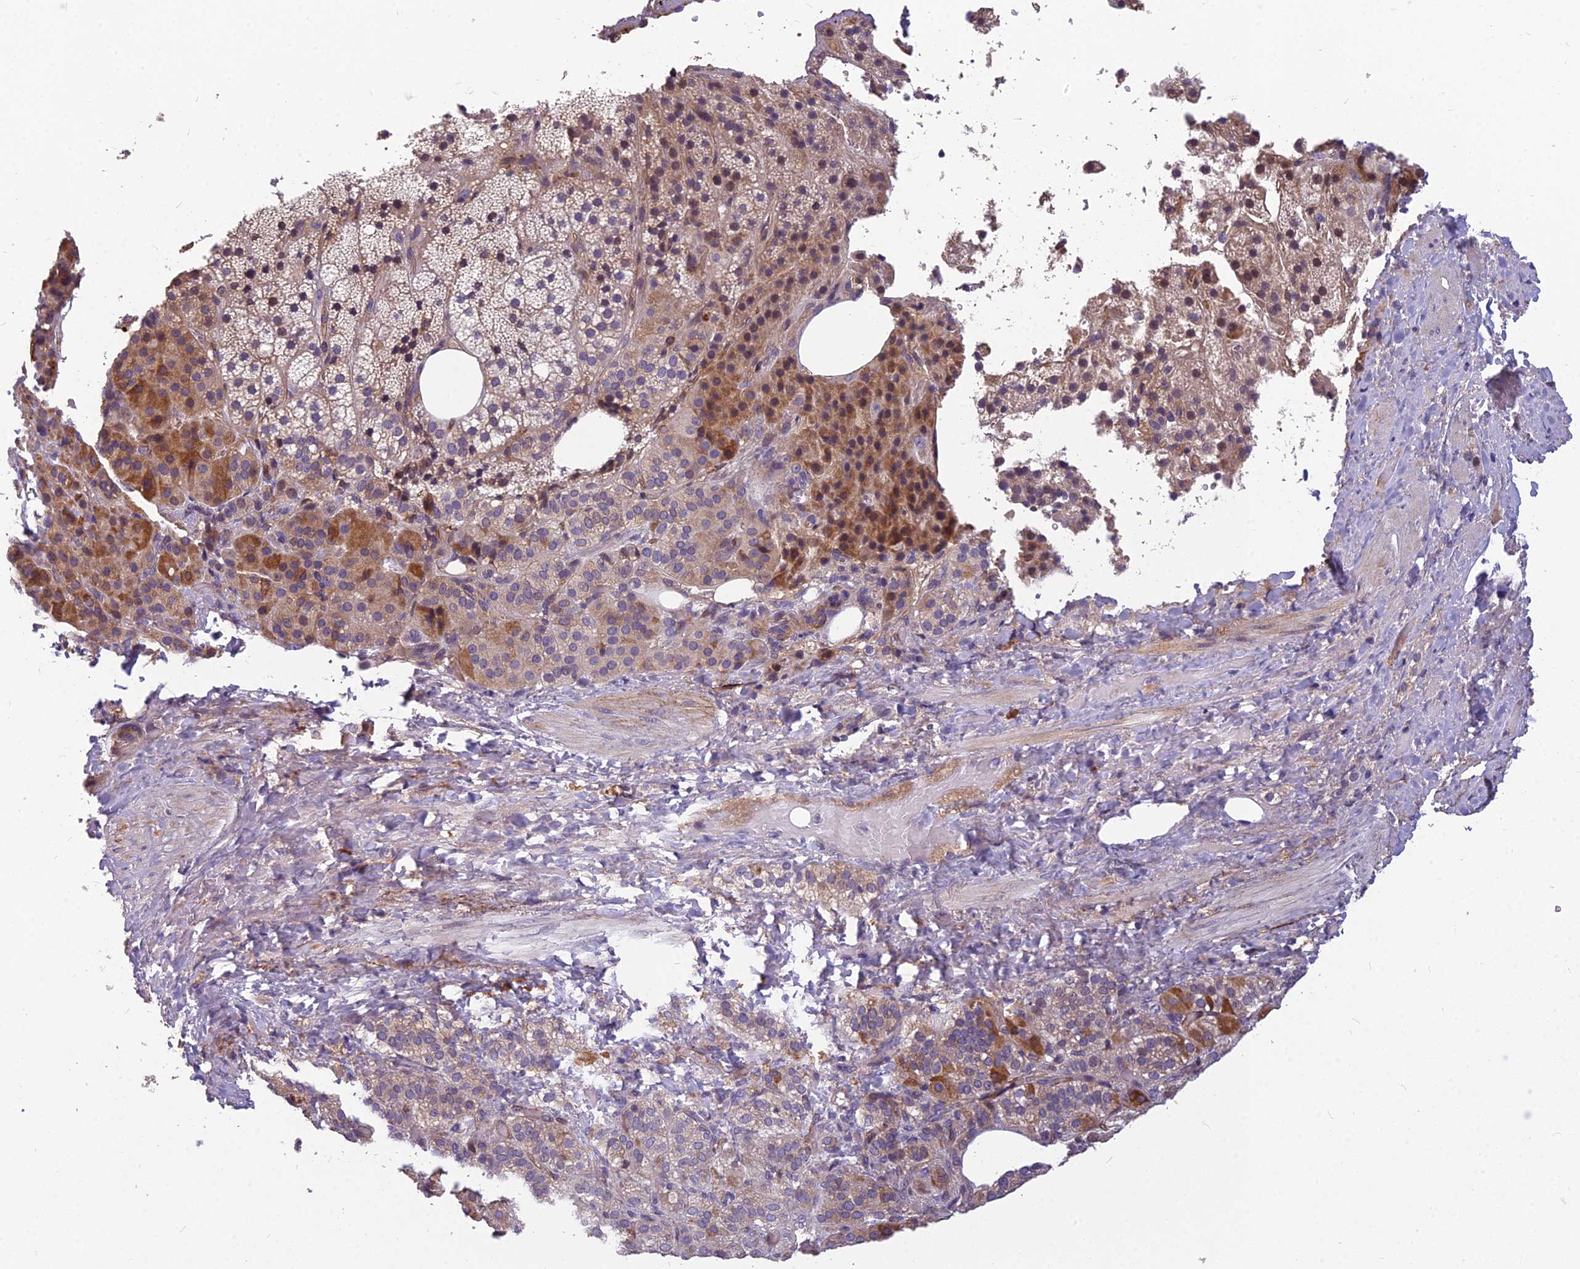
{"staining": {"intensity": "moderate", "quantity": ">75%", "location": "cytoplasmic/membranous"}, "tissue": "adrenal gland", "cell_type": "Glandular cells", "image_type": "normal", "snomed": [{"axis": "morphology", "description": "Normal tissue, NOS"}, {"axis": "topography", "description": "Adrenal gland"}], "caption": "Protein staining reveals moderate cytoplasmic/membranous positivity in about >75% of glandular cells in normal adrenal gland.", "gene": "TSPAN15", "patient": {"sex": "female", "age": 59}}